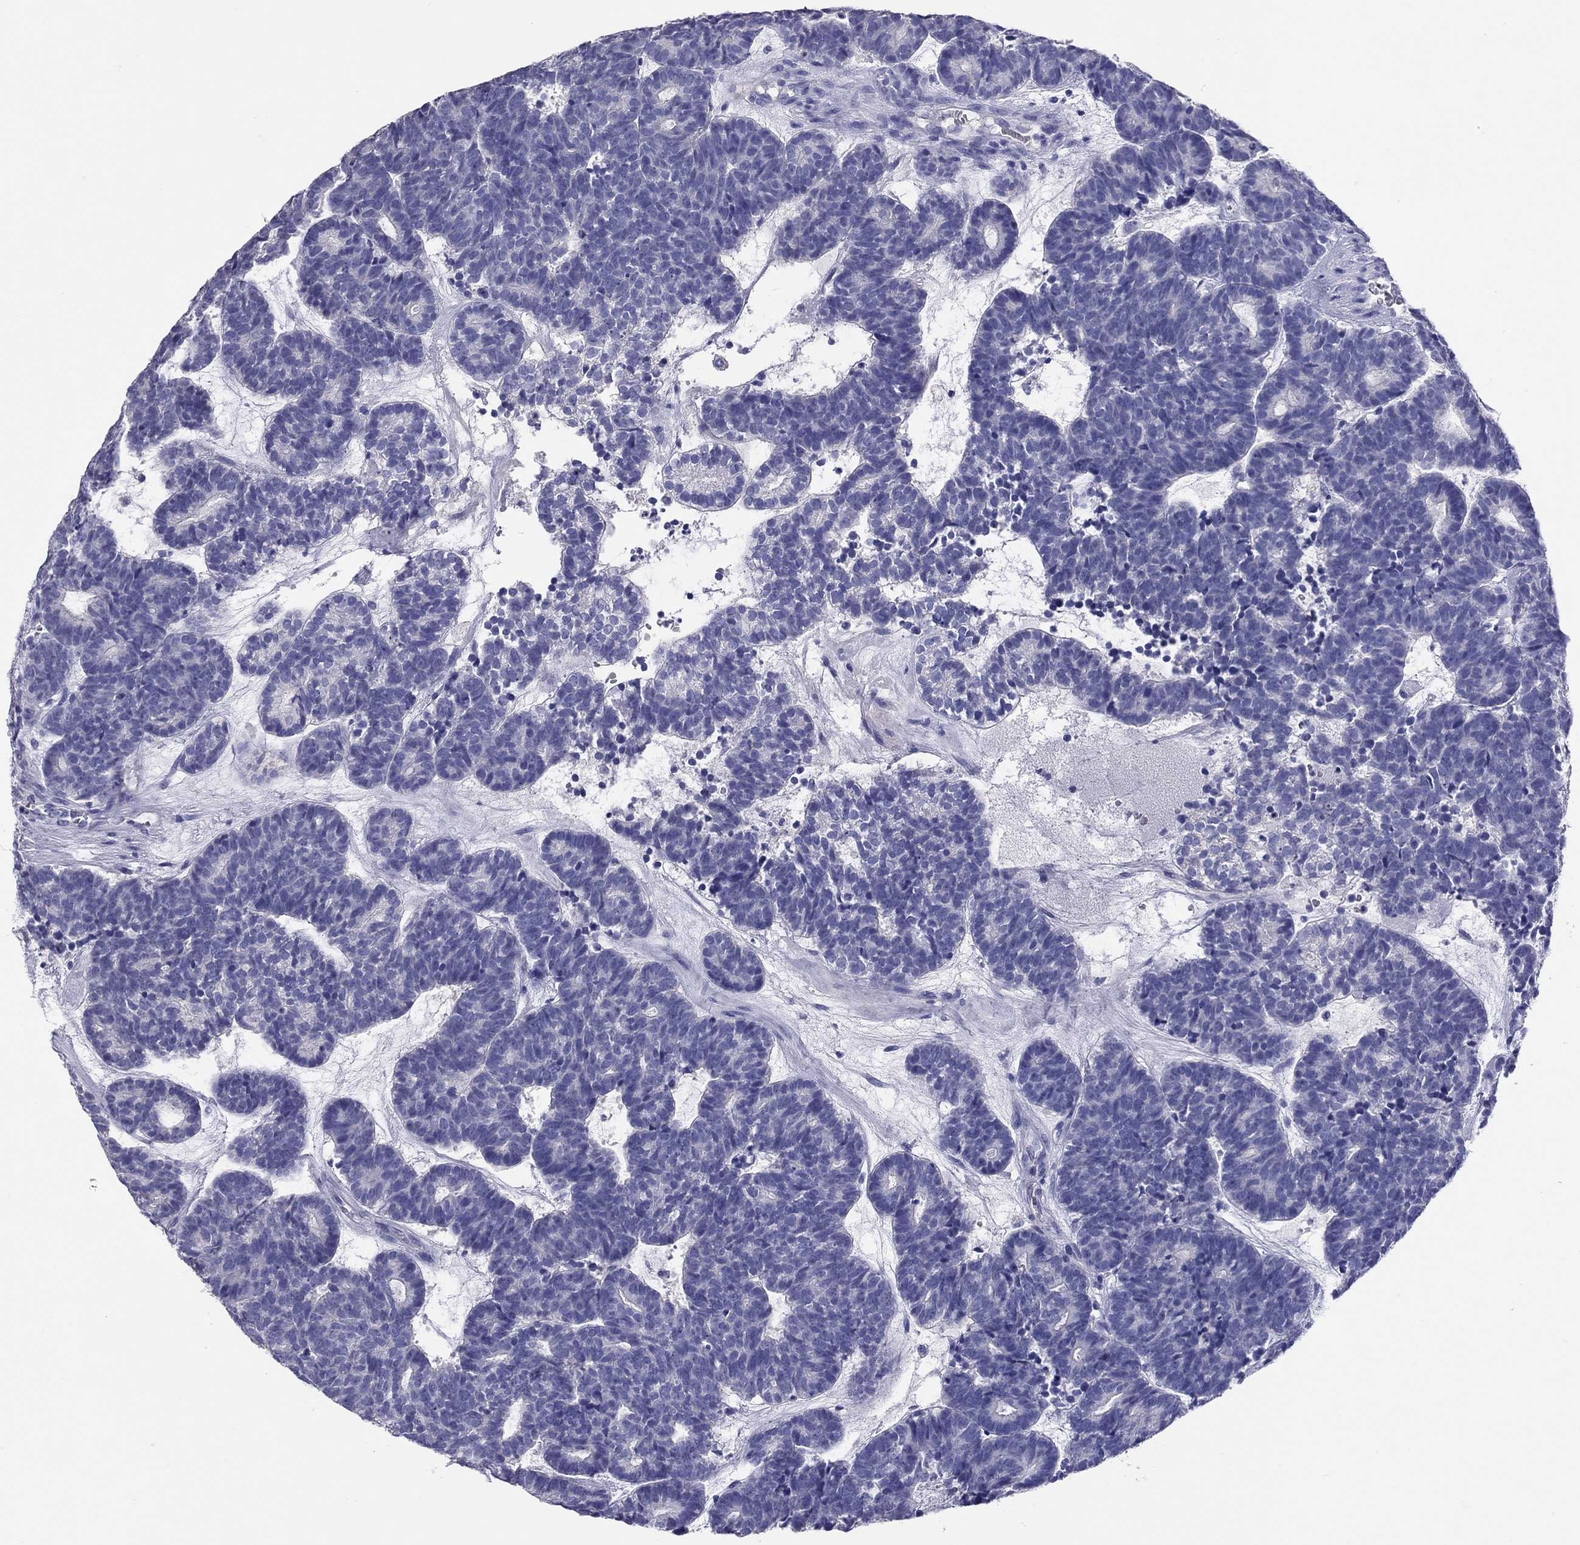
{"staining": {"intensity": "negative", "quantity": "none", "location": "none"}, "tissue": "head and neck cancer", "cell_type": "Tumor cells", "image_type": "cancer", "snomed": [{"axis": "morphology", "description": "Adenocarcinoma, NOS"}, {"axis": "topography", "description": "Head-Neck"}], "caption": "Immunohistochemistry (IHC) photomicrograph of neoplastic tissue: human head and neck cancer stained with DAB reveals no significant protein expression in tumor cells.", "gene": "CALHM1", "patient": {"sex": "female", "age": 81}}